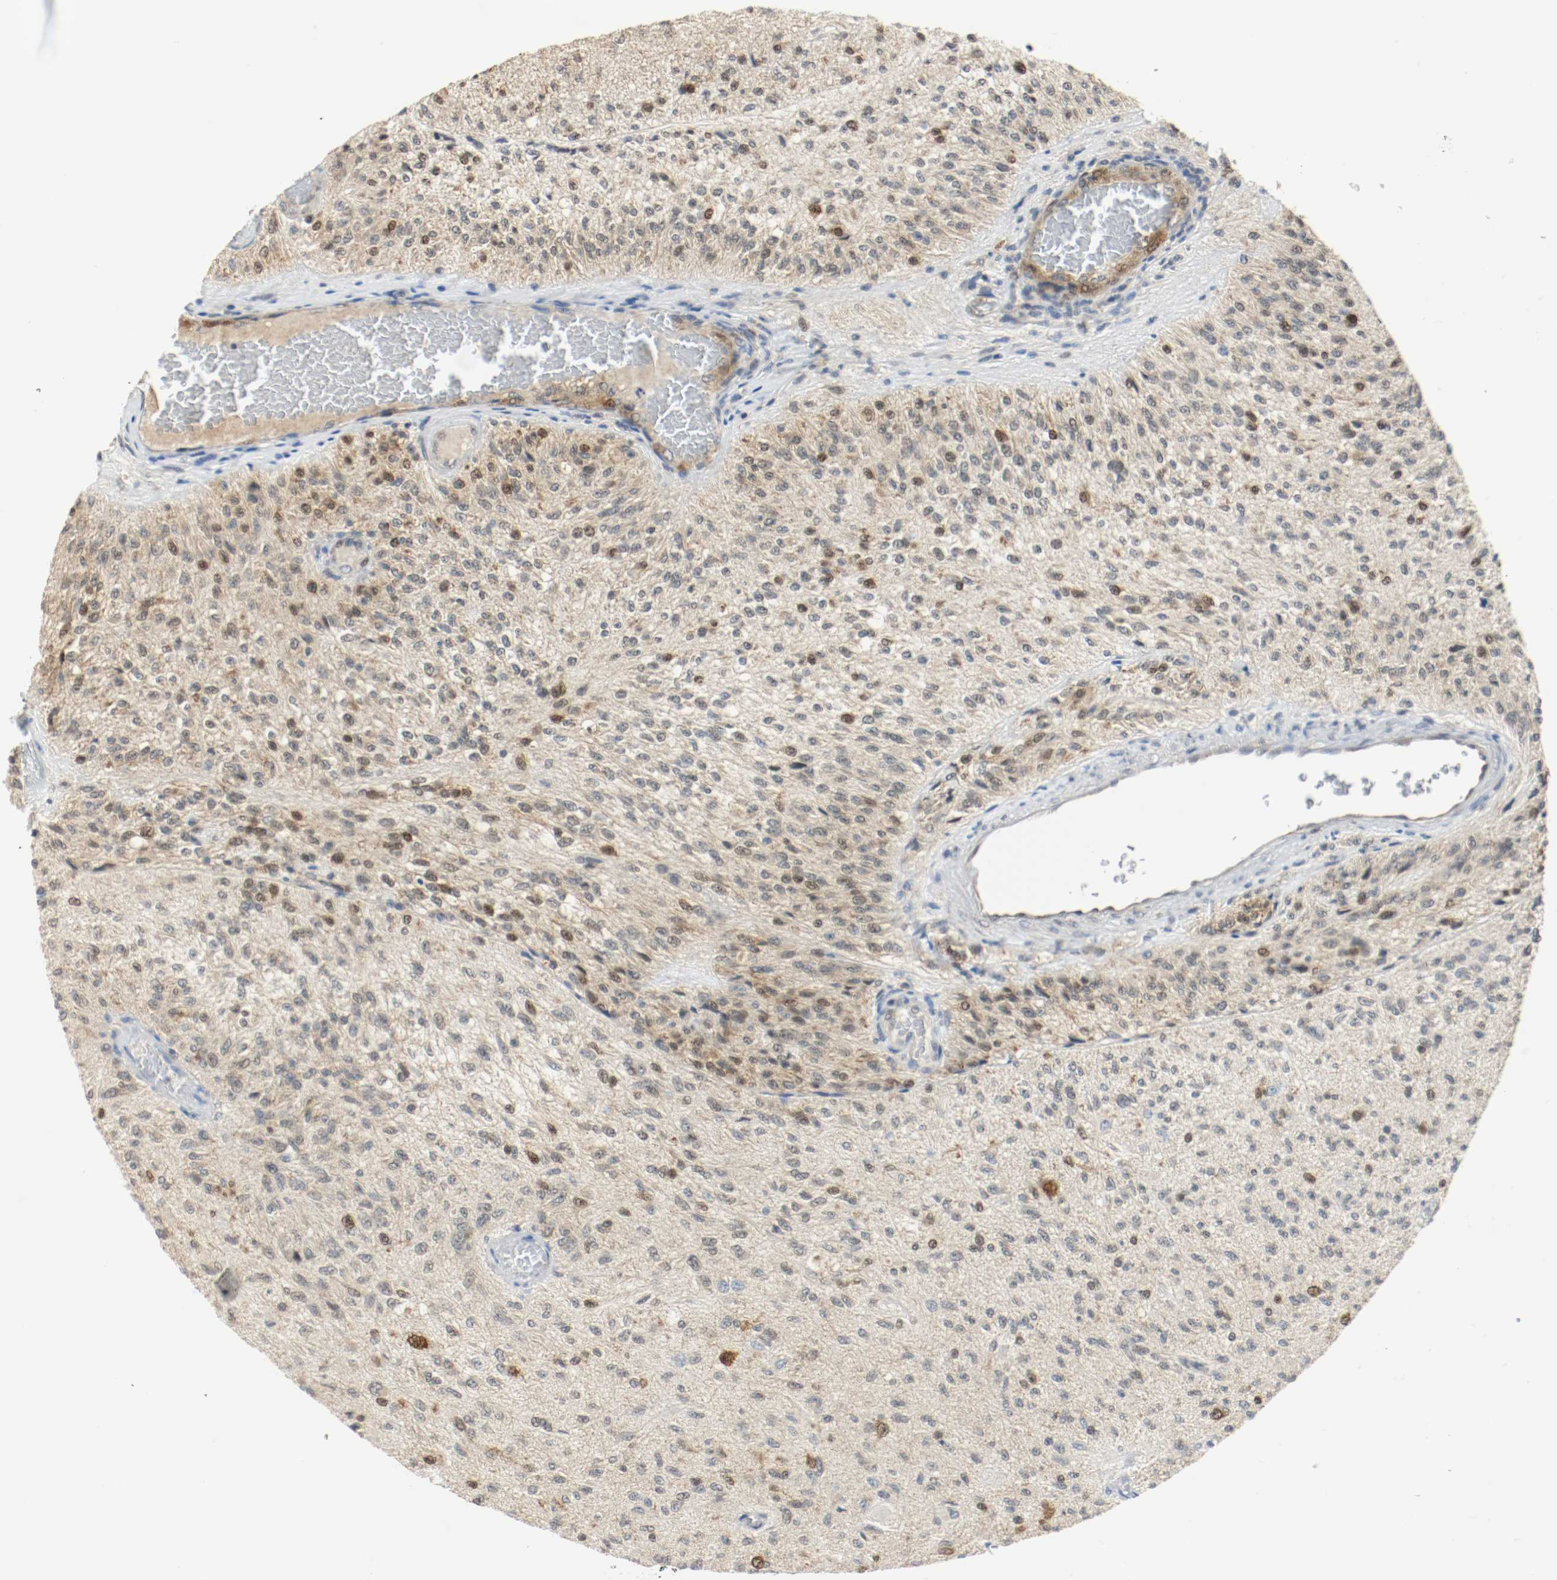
{"staining": {"intensity": "moderate", "quantity": "25%-75%", "location": "cytoplasmic/membranous,nuclear"}, "tissue": "glioma", "cell_type": "Tumor cells", "image_type": "cancer", "snomed": [{"axis": "morphology", "description": "Normal tissue, NOS"}, {"axis": "morphology", "description": "Glioma, malignant, High grade"}, {"axis": "topography", "description": "Cerebral cortex"}], "caption": "Protein staining of malignant high-grade glioma tissue shows moderate cytoplasmic/membranous and nuclear staining in approximately 25%-75% of tumor cells.", "gene": "PPME1", "patient": {"sex": "male", "age": 77}}